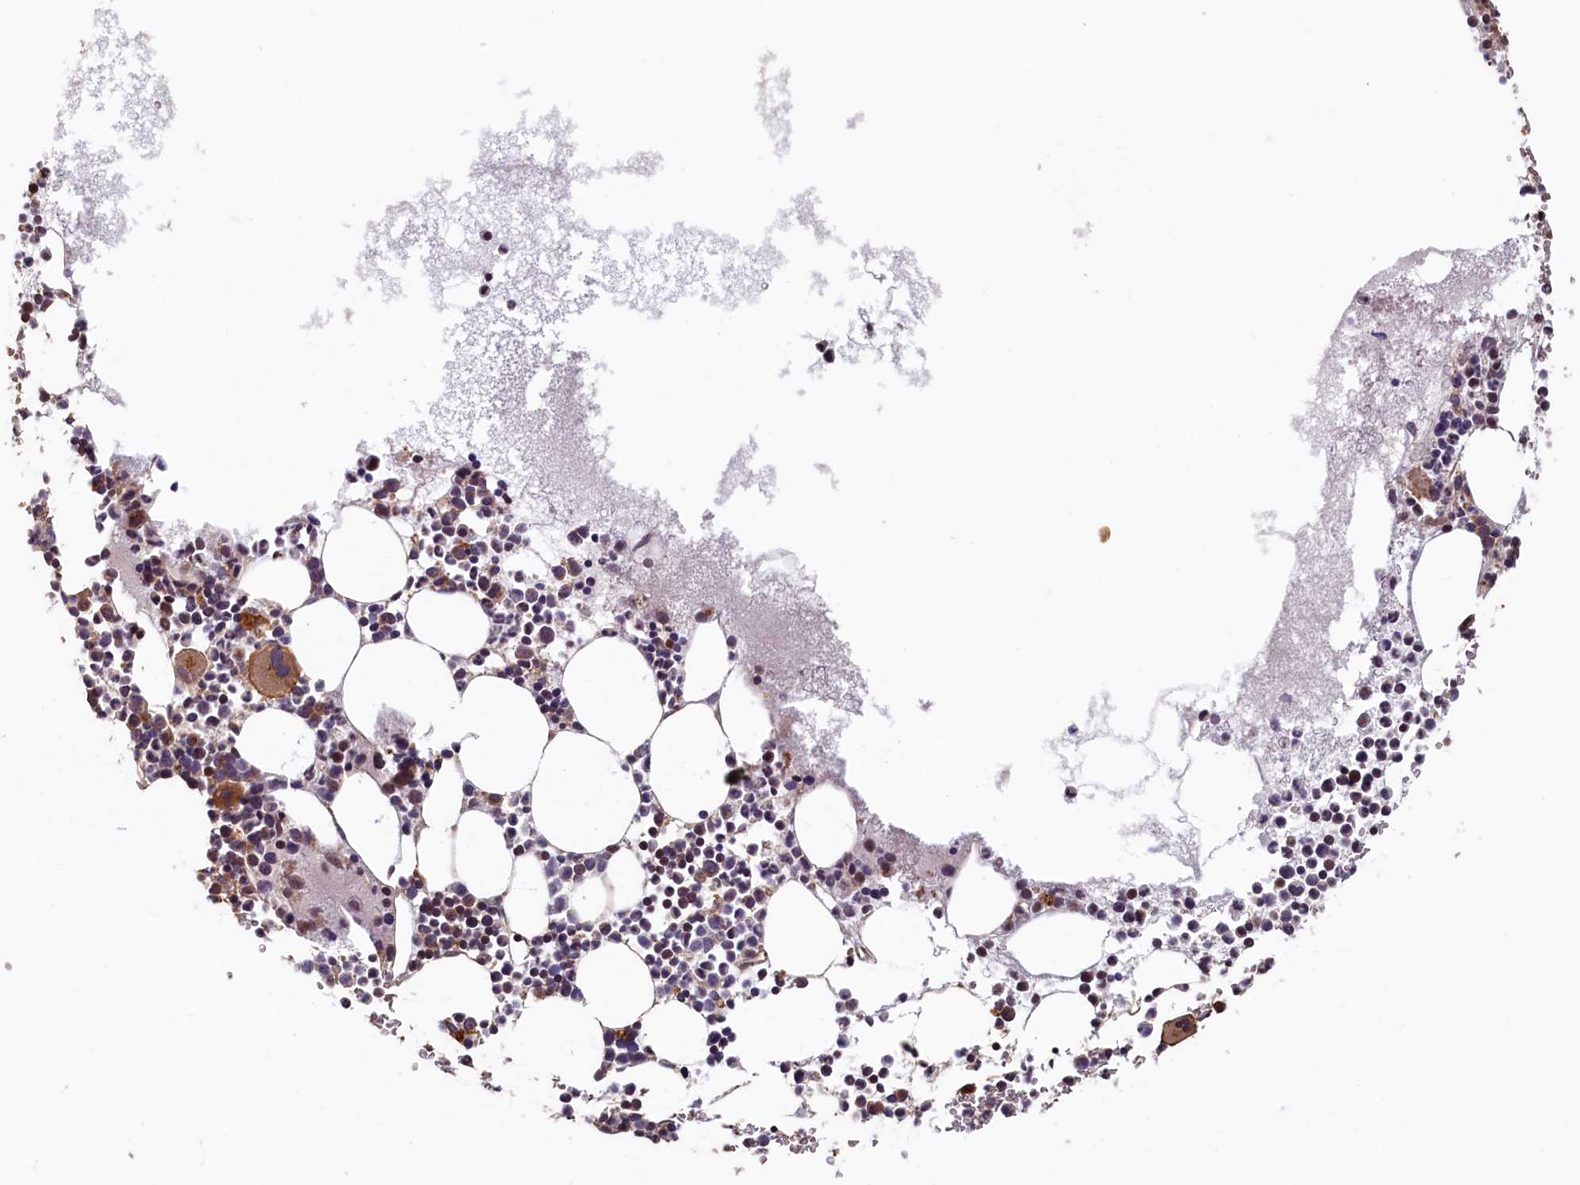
{"staining": {"intensity": "moderate", "quantity": "25%-75%", "location": "cytoplasmic/membranous"}, "tissue": "bone marrow", "cell_type": "Hematopoietic cells", "image_type": "normal", "snomed": [{"axis": "morphology", "description": "Normal tissue, NOS"}, {"axis": "topography", "description": "Bone marrow"}], "caption": "A high-resolution photomicrograph shows immunohistochemistry staining of unremarkable bone marrow, which exhibits moderate cytoplasmic/membranous staining in about 25%-75% of hematopoietic cells.", "gene": "TMEM181", "patient": {"sex": "female", "age": 78}}